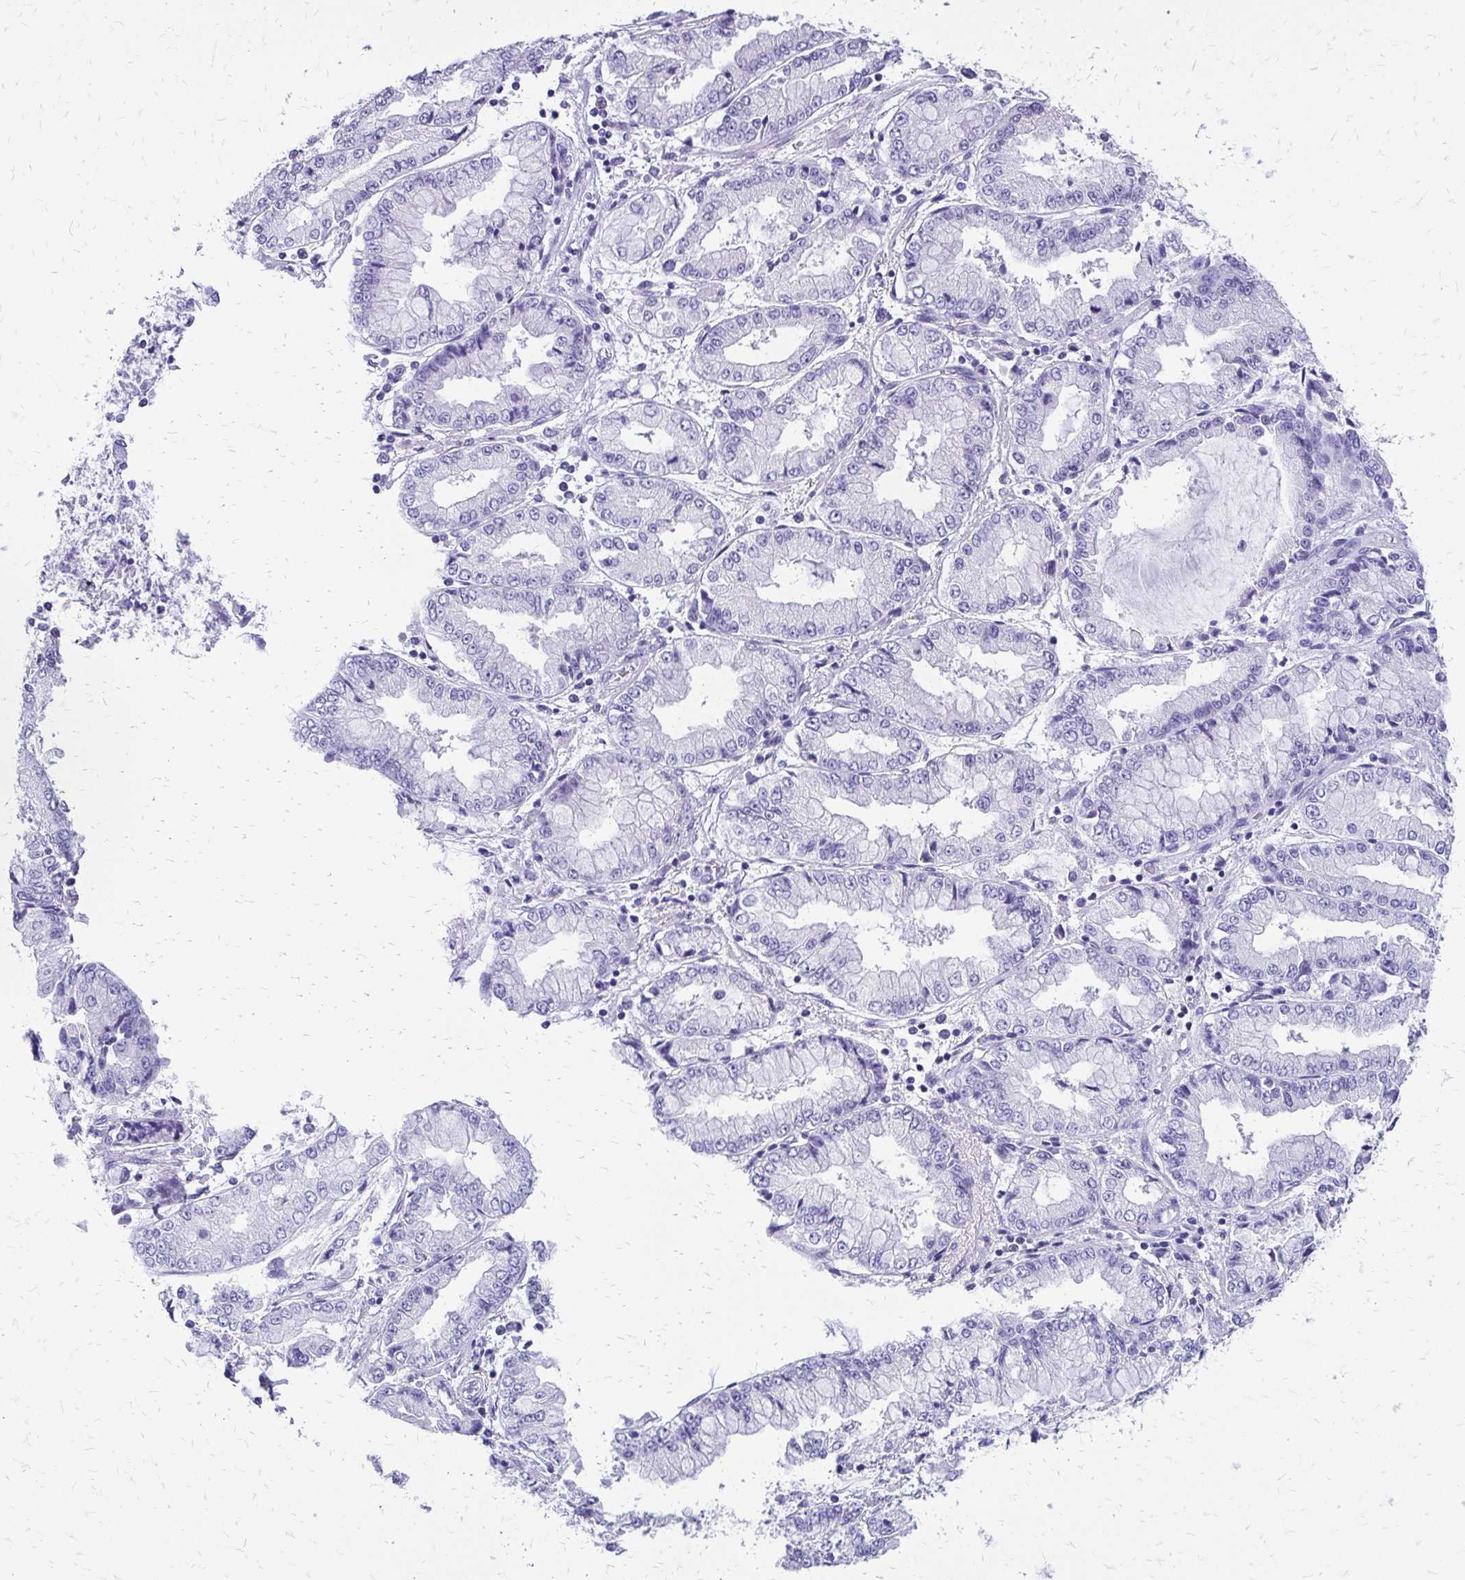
{"staining": {"intensity": "negative", "quantity": "none", "location": "none"}, "tissue": "stomach cancer", "cell_type": "Tumor cells", "image_type": "cancer", "snomed": [{"axis": "morphology", "description": "Adenocarcinoma, NOS"}, {"axis": "topography", "description": "Stomach, upper"}], "caption": "Immunohistochemical staining of stomach cancer demonstrates no significant positivity in tumor cells. (DAB immunohistochemistry (IHC) with hematoxylin counter stain).", "gene": "SLC32A1", "patient": {"sex": "female", "age": 74}}